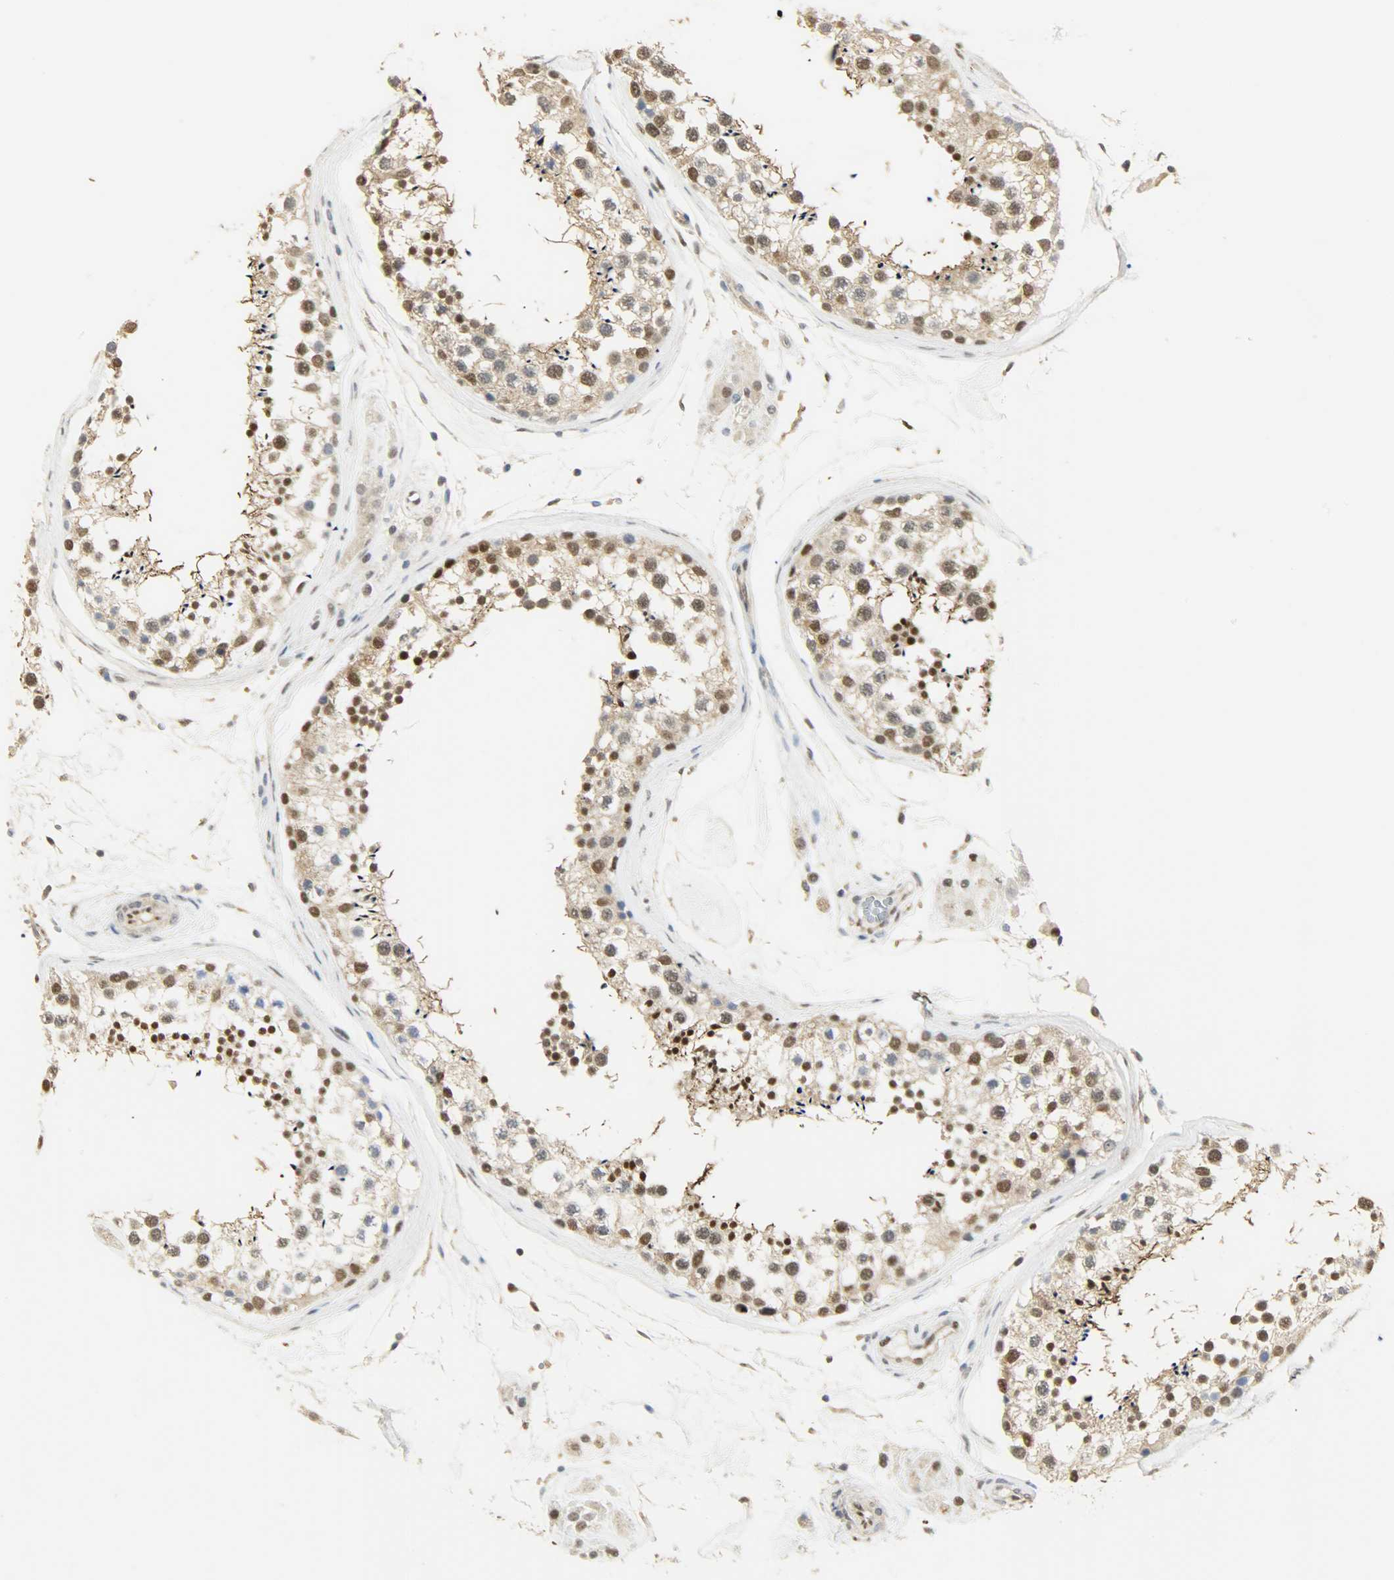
{"staining": {"intensity": "moderate", "quantity": "25%-75%", "location": "nuclear"}, "tissue": "testis", "cell_type": "Cells in seminiferous ducts", "image_type": "normal", "snomed": [{"axis": "morphology", "description": "Normal tissue, NOS"}, {"axis": "topography", "description": "Testis"}], "caption": "An image of human testis stained for a protein demonstrates moderate nuclear brown staining in cells in seminiferous ducts. (IHC, brightfield microscopy, high magnification).", "gene": "NPEPL1", "patient": {"sex": "male", "age": 46}}